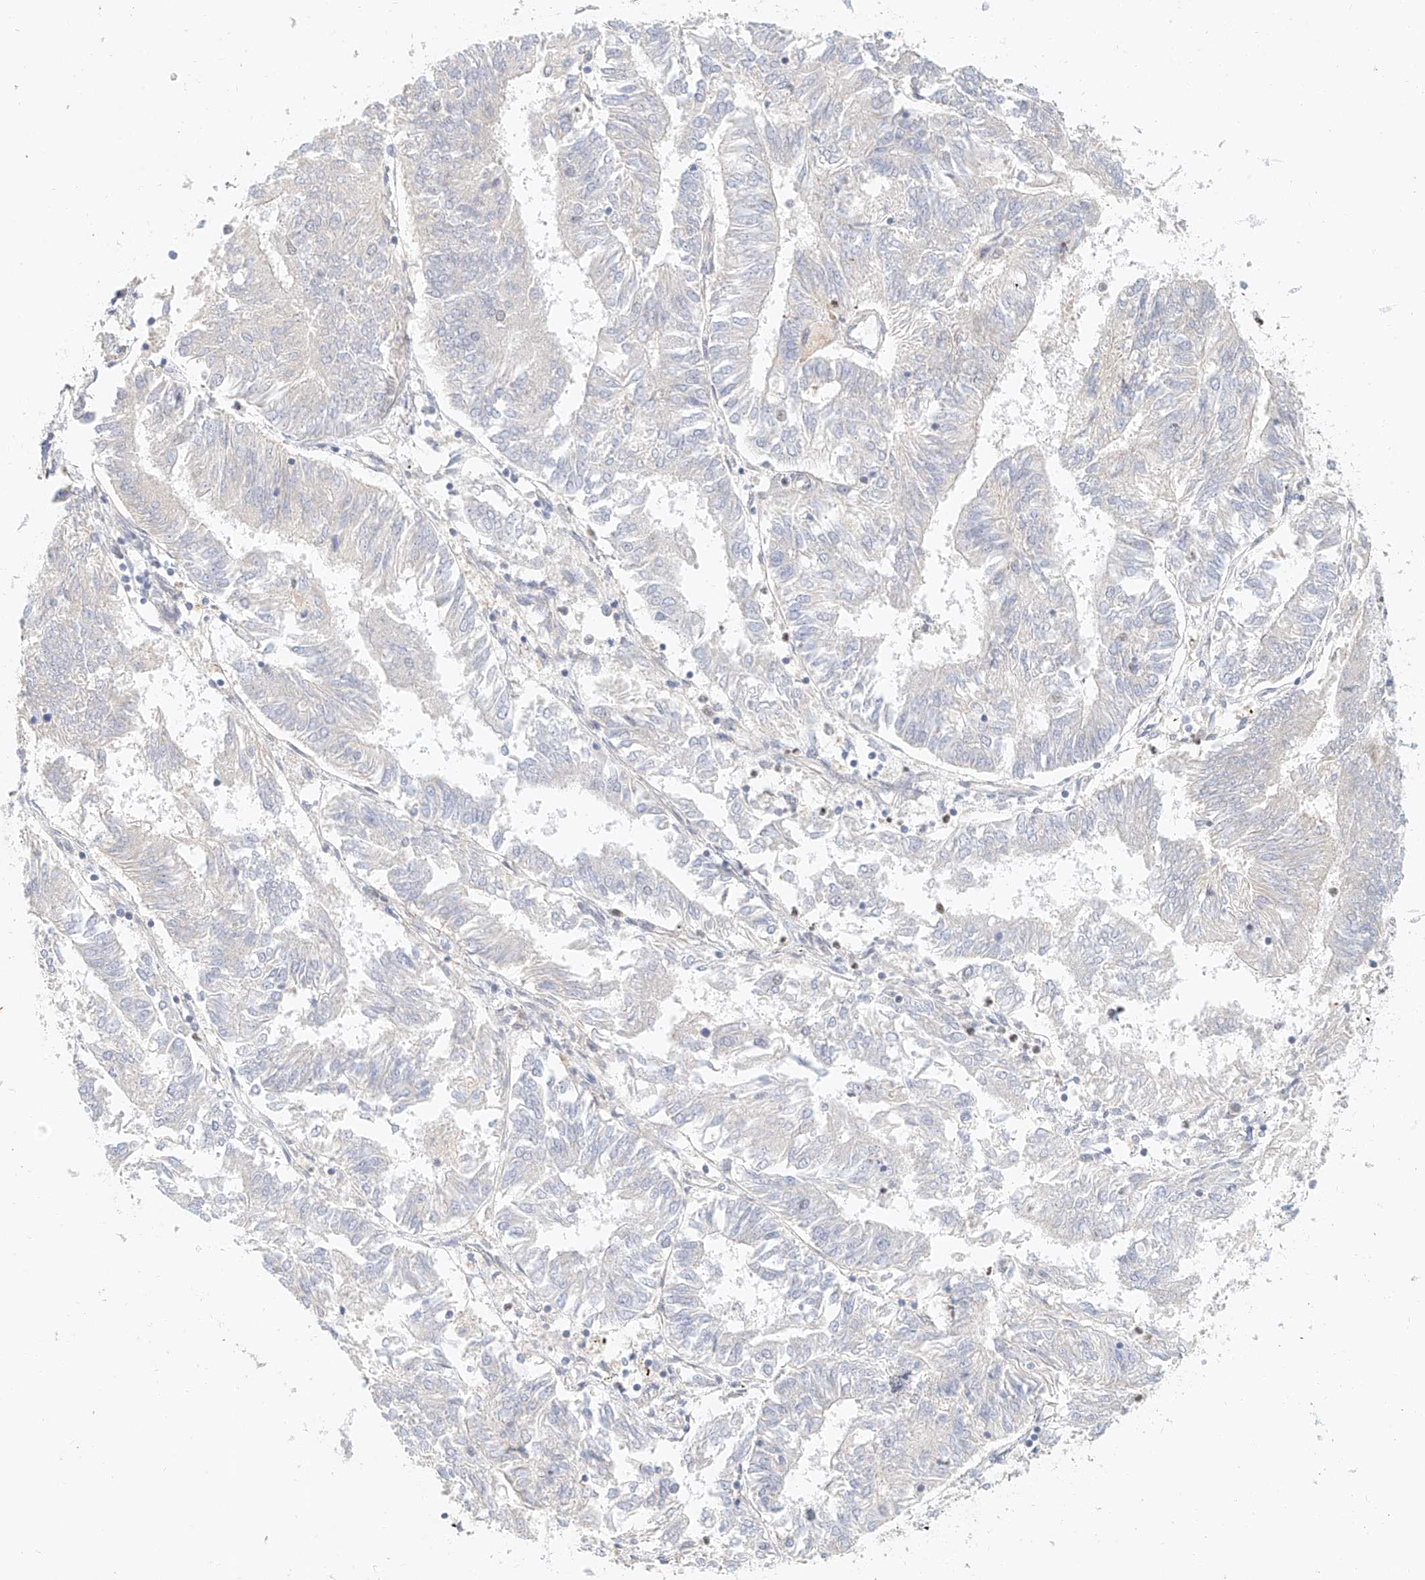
{"staining": {"intensity": "moderate", "quantity": "<25%", "location": "nuclear"}, "tissue": "endometrial cancer", "cell_type": "Tumor cells", "image_type": "cancer", "snomed": [{"axis": "morphology", "description": "Adenocarcinoma, NOS"}, {"axis": "topography", "description": "Endometrium"}], "caption": "Immunohistochemistry (DAB (3,3'-diaminobenzidine)) staining of human endometrial adenocarcinoma displays moderate nuclear protein expression in approximately <25% of tumor cells.", "gene": "CXorf58", "patient": {"sex": "female", "age": 58}}